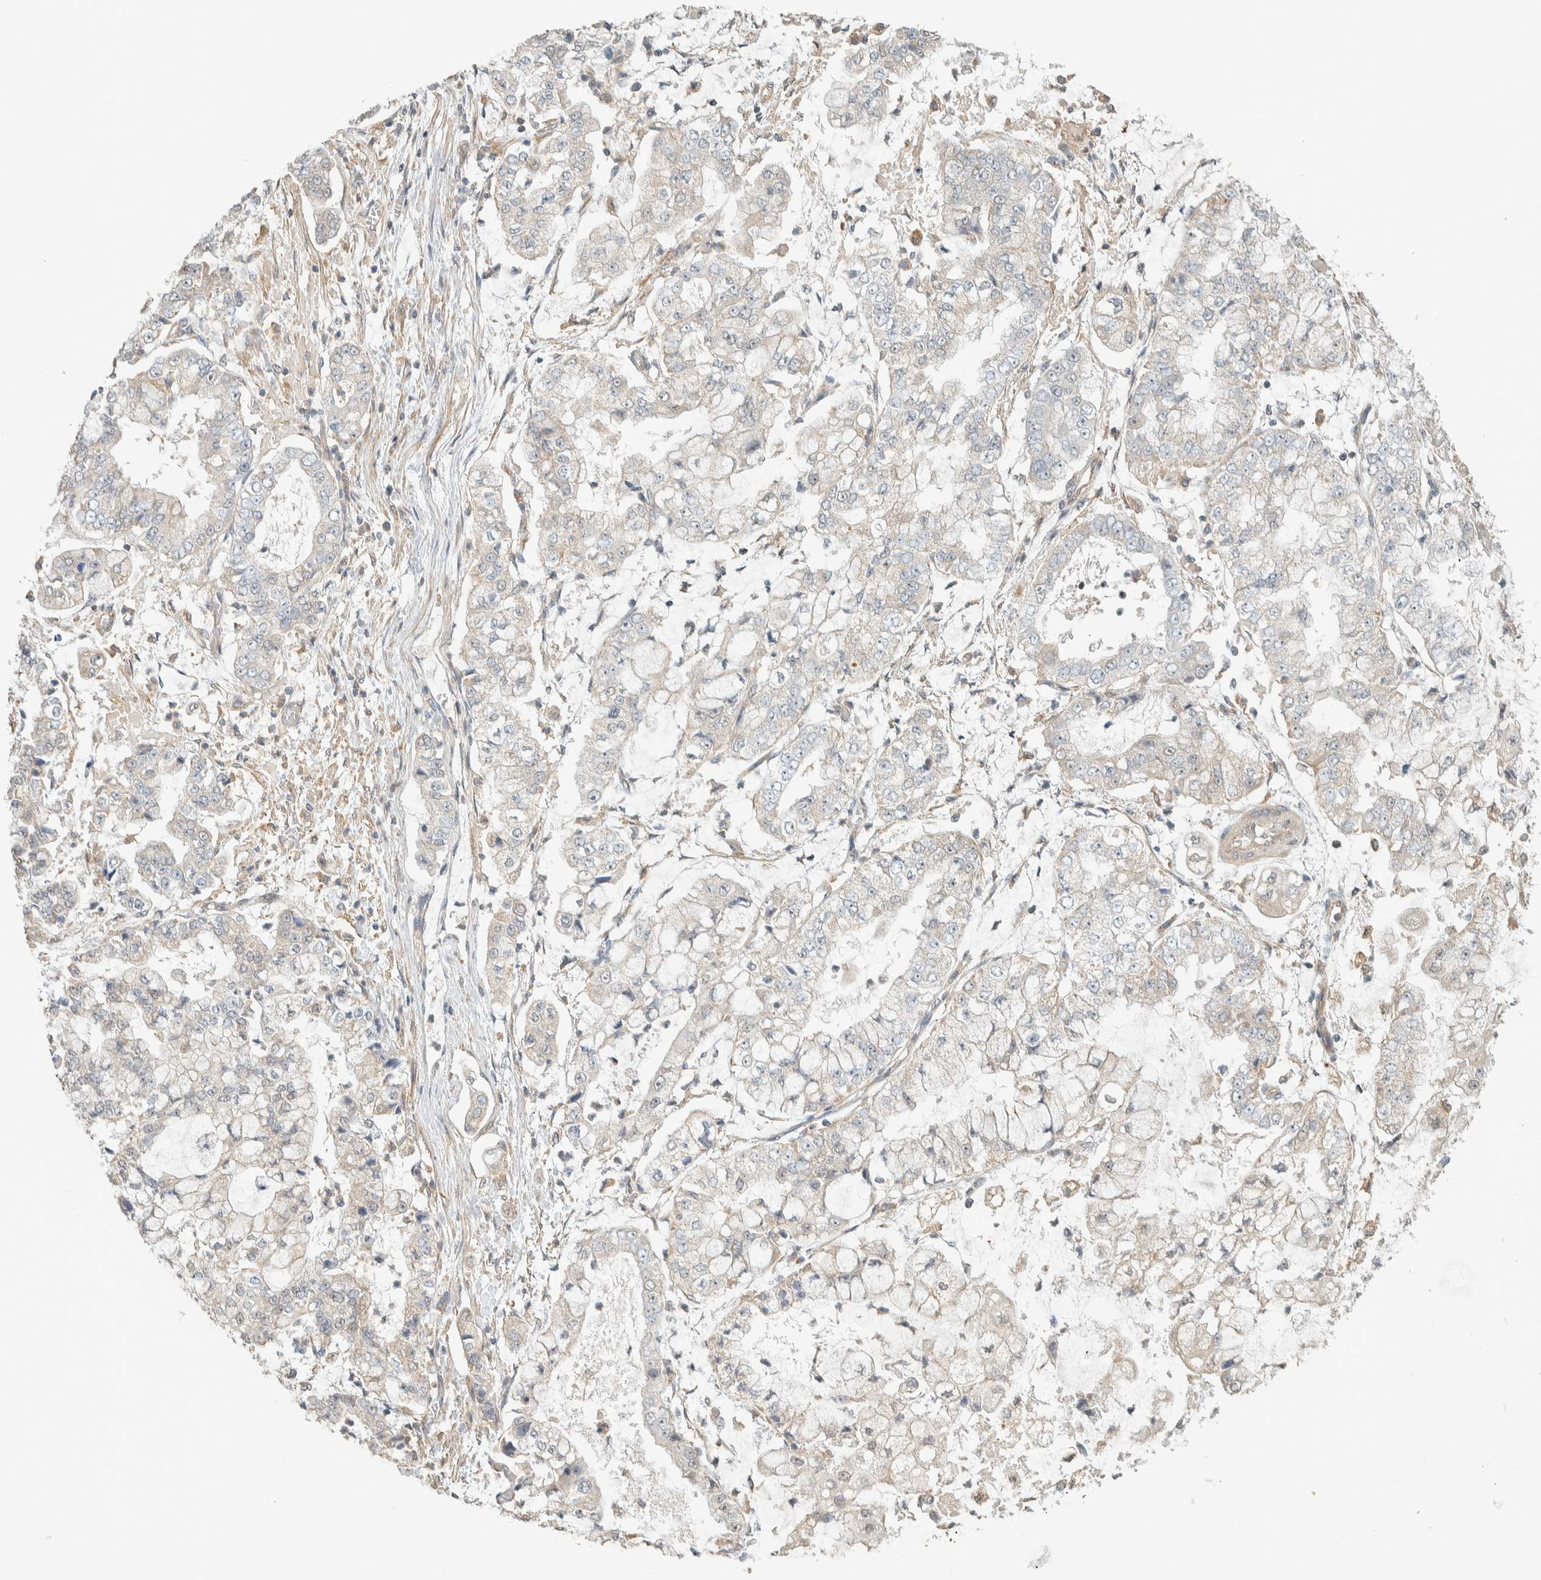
{"staining": {"intensity": "negative", "quantity": "none", "location": "none"}, "tissue": "stomach cancer", "cell_type": "Tumor cells", "image_type": "cancer", "snomed": [{"axis": "morphology", "description": "Adenocarcinoma, NOS"}, {"axis": "topography", "description": "Stomach"}], "caption": "An image of human stomach adenocarcinoma is negative for staining in tumor cells. Brightfield microscopy of immunohistochemistry stained with DAB (3,3'-diaminobenzidine) (brown) and hematoxylin (blue), captured at high magnification.", "gene": "PDE7B", "patient": {"sex": "male", "age": 76}}